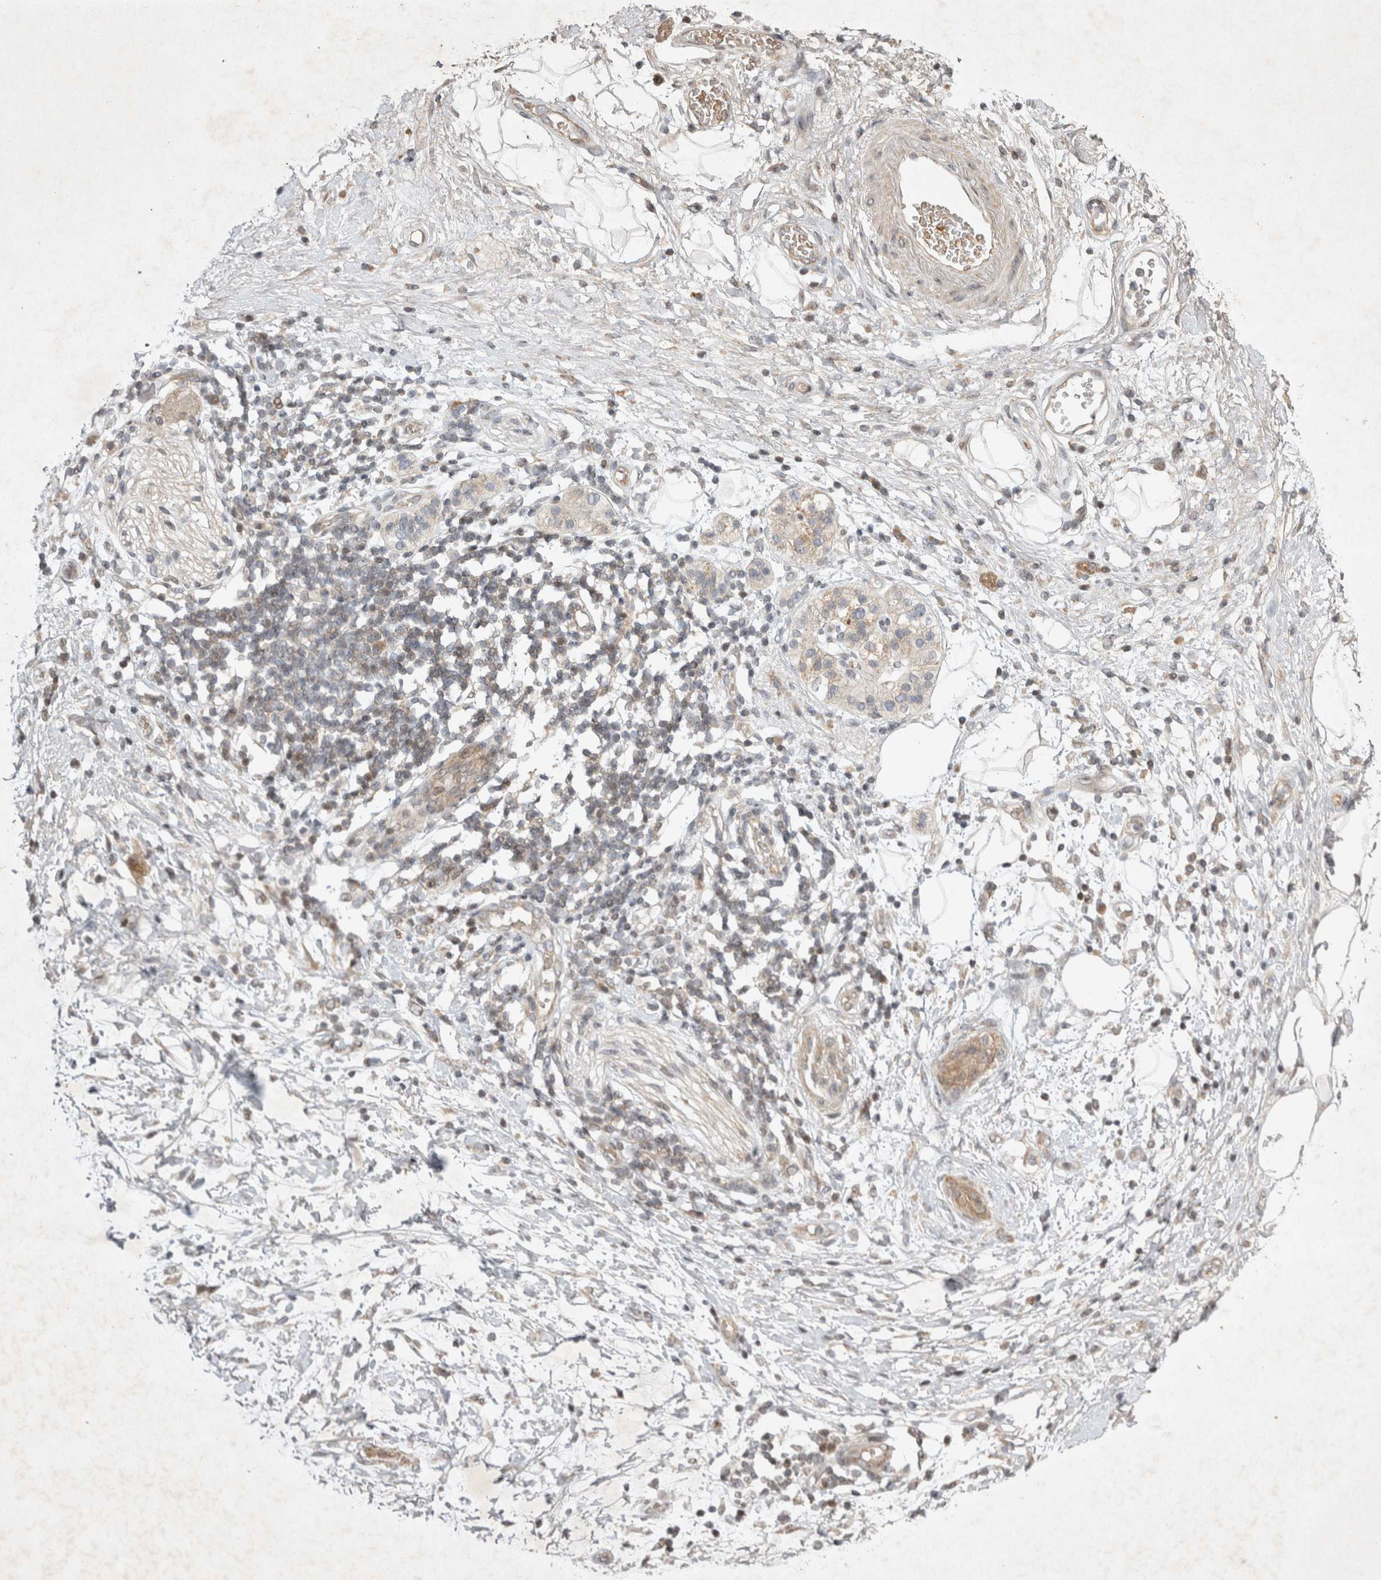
{"staining": {"intensity": "negative", "quantity": "none", "location": "none"}, "tissue": "adipose tissue", "cell_type": "Adipocytes", "image_type": "normal", "snomed": [{"axis": "morphology", "description": "Normal tissue, NOS"}, {"axis": "morphology", "description": "Adenocarcinoma, NOS"}, {"axis": "topography", "description": "Duodenum"}, {"axis": "topography", "description": "Peripheral nerve tissue"}], "caption": "This is an immunohistochemistry micrograph of normal human adipose tissue. There is no positivity in adipocytes.", "gene": "EIF2AK1", "patient": {"sex": "female", "age": 60}}